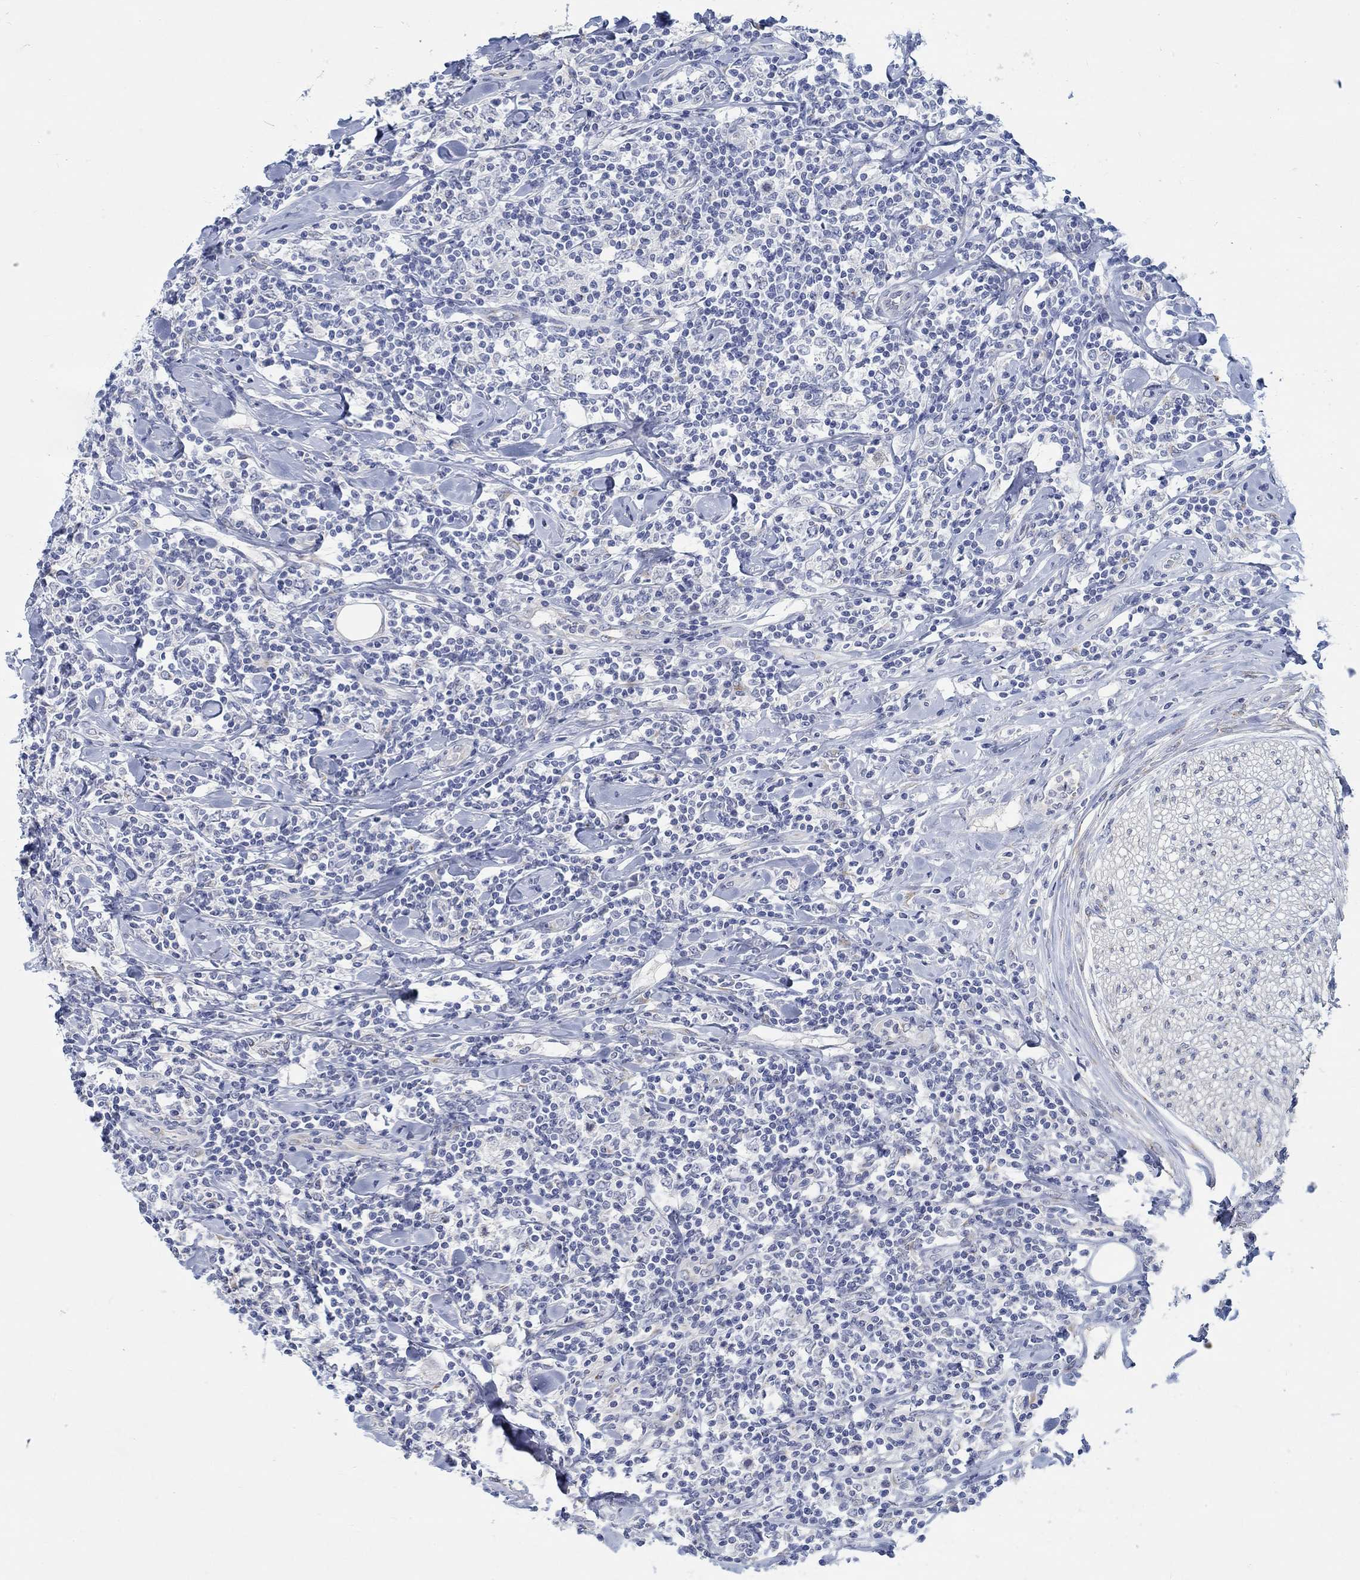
{"staining": {"intensity": "negative", "quantity": "none", "location": "none"}, "tissue": "lymphoma", "cell_type": "Tumor cells", "image_type": "cancer", "snomed": [{"axis": "morphology", "description": "Malignant lymphoma, non-Hodgkin's type, High grade"}, {"axis": "topography", "description": "Lymph node"}], "caption": "A high-resolution micrograph shows immunohistochemistry (IHC) staining of lymphoma, which shows no significant expression in tumor cells.", "gene": "TEKT4", "patient": {"sex": "female", "age": 84}}